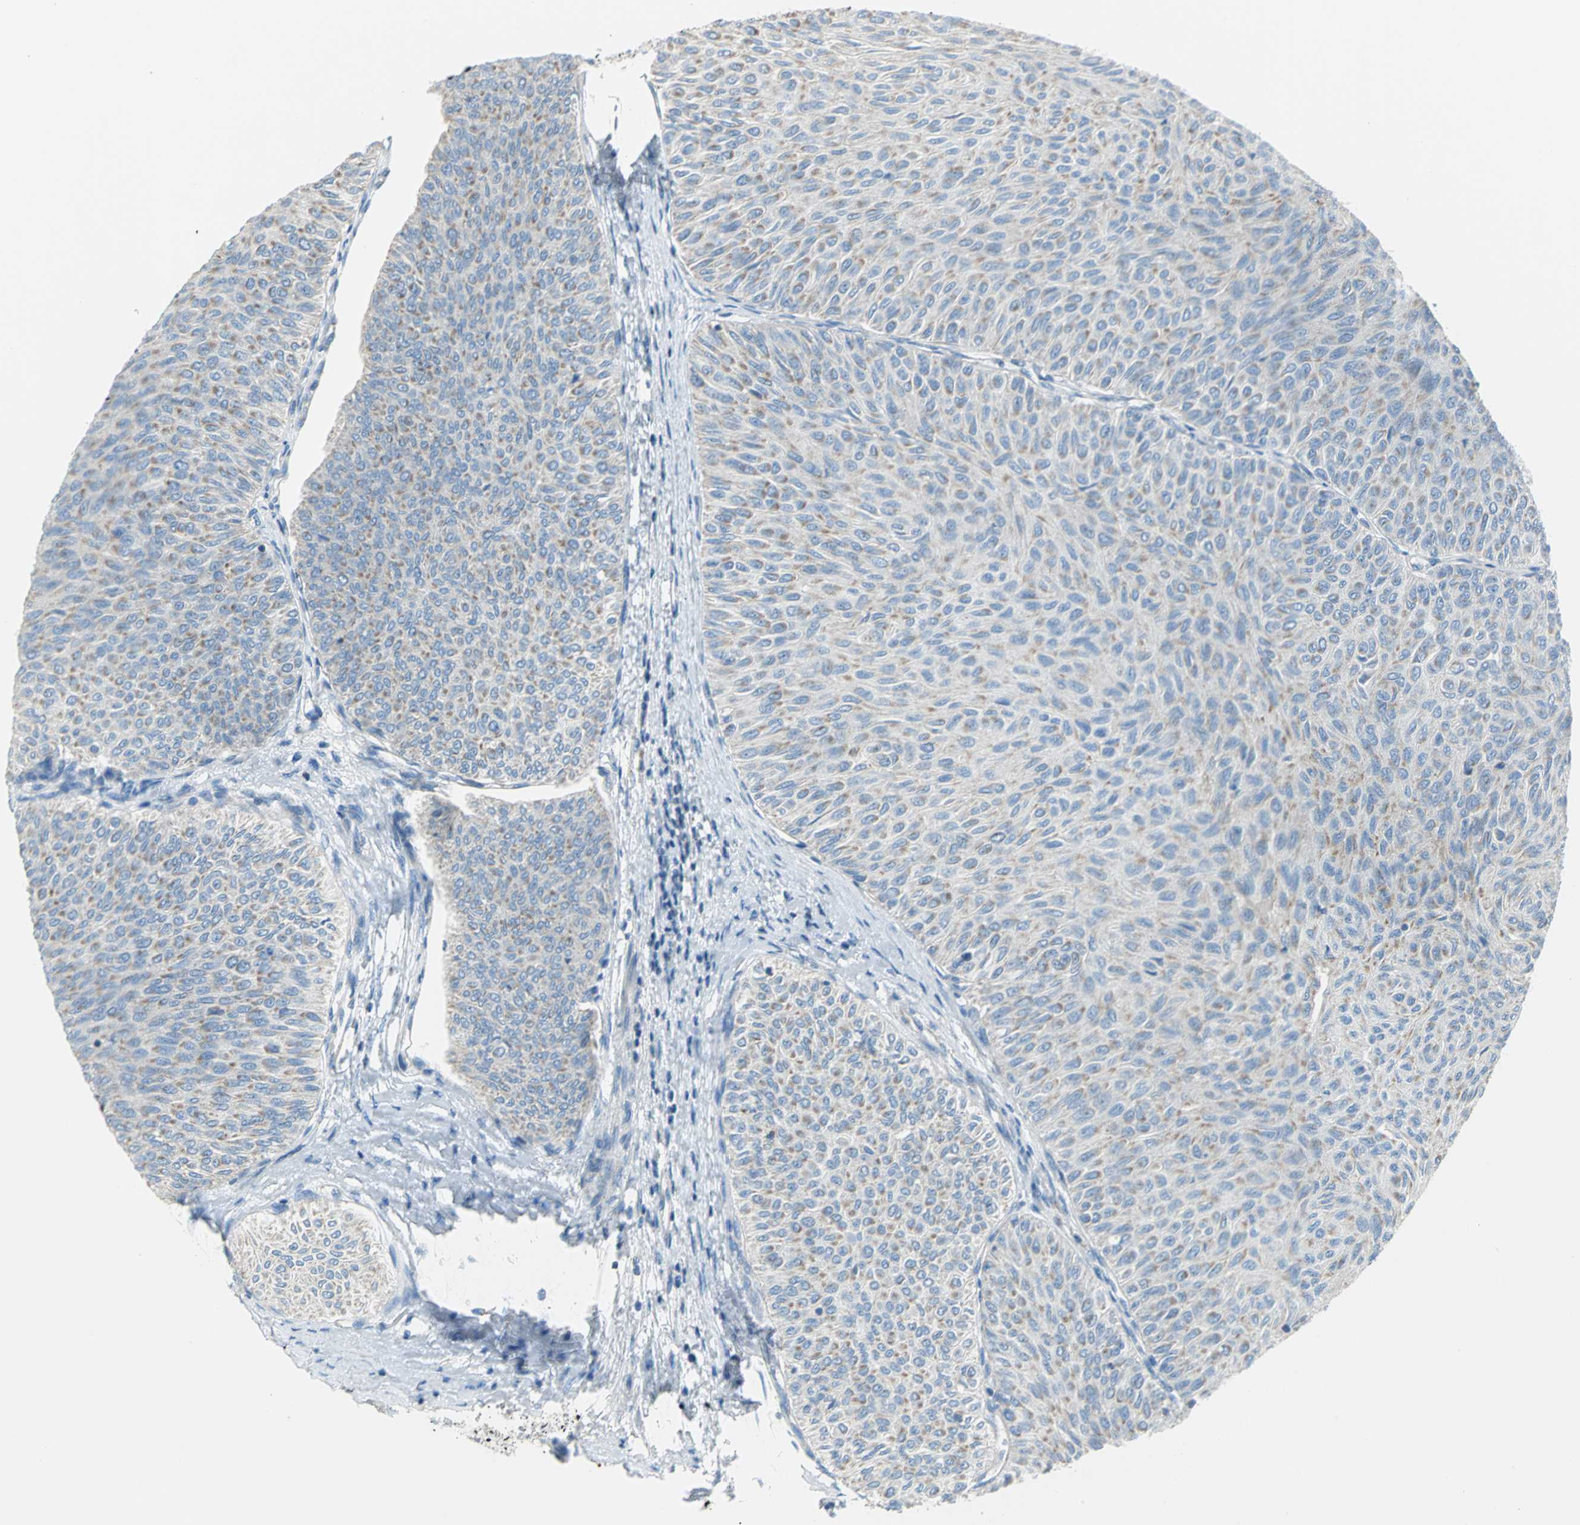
{"staining": {"intensity": "weak", "quantity": ">75%", "location": "cytoplasmic/membranous"}, "tissue": "urothelial cancer", "cell_type": "Tumor cells", "image_type": "cancer", "snomed": [{"axis": "morphology", "description": "Urothelial carcinoma, Low grade"}, {"axis": "topography", "description": "Urinary bladder"}], "caption": "High-power microscopy captured an IHC image of low-grade urothelial carcinoma, revealing weak cytoplasmic/membranous positivity in approximately >75% of tumor cells. Using DAB (3,3'-diaminobenzidine) (brown) and hematoxylin (blue) stains, captured at high magnification using brightfield microscopy.", "gene": "ALOX15", "patient": {"sex": "male", "age": 78}}